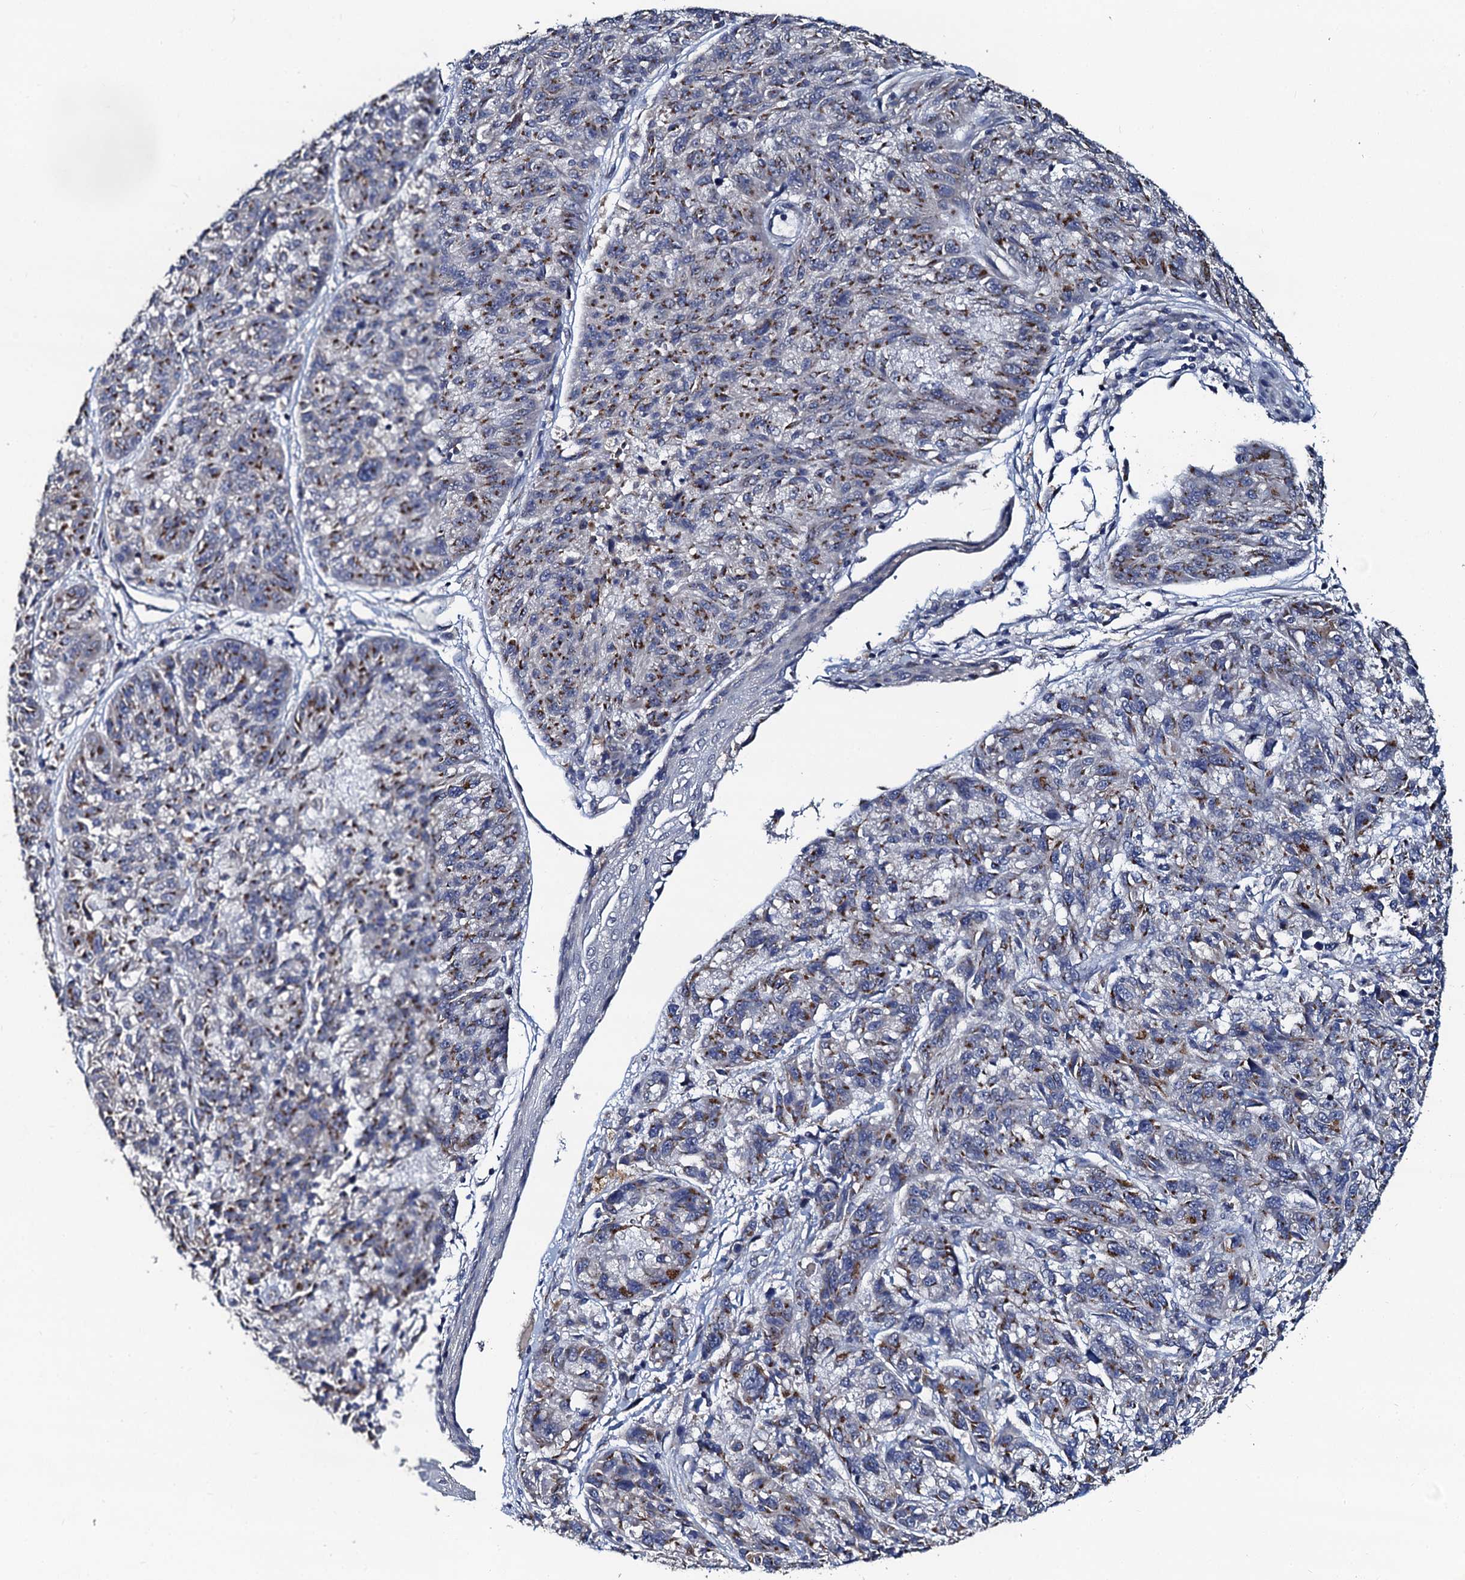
{"staining": {"intensity": "moderate", "quantity": "25%-75%", "location": "cytoplasmic/membranous"}, "tissue": "melanoma", "cell_type": "Tumor cells", "image_type": "cancer", "snomed": [{"axis": "morphology", "description": "Malignant melanoma, NOS"}, {"axis": "topography", "description": "Skin"}], "caption": "IHC (DAB (3,3'-diaminobenzidine)) staining of human melanoma displays moderate cytoplasmic/membranous protein expression in approximately 25%-75% of tumor cells.", "gene": "GLCE", "patient": {"sex": "male", "age": 53}}